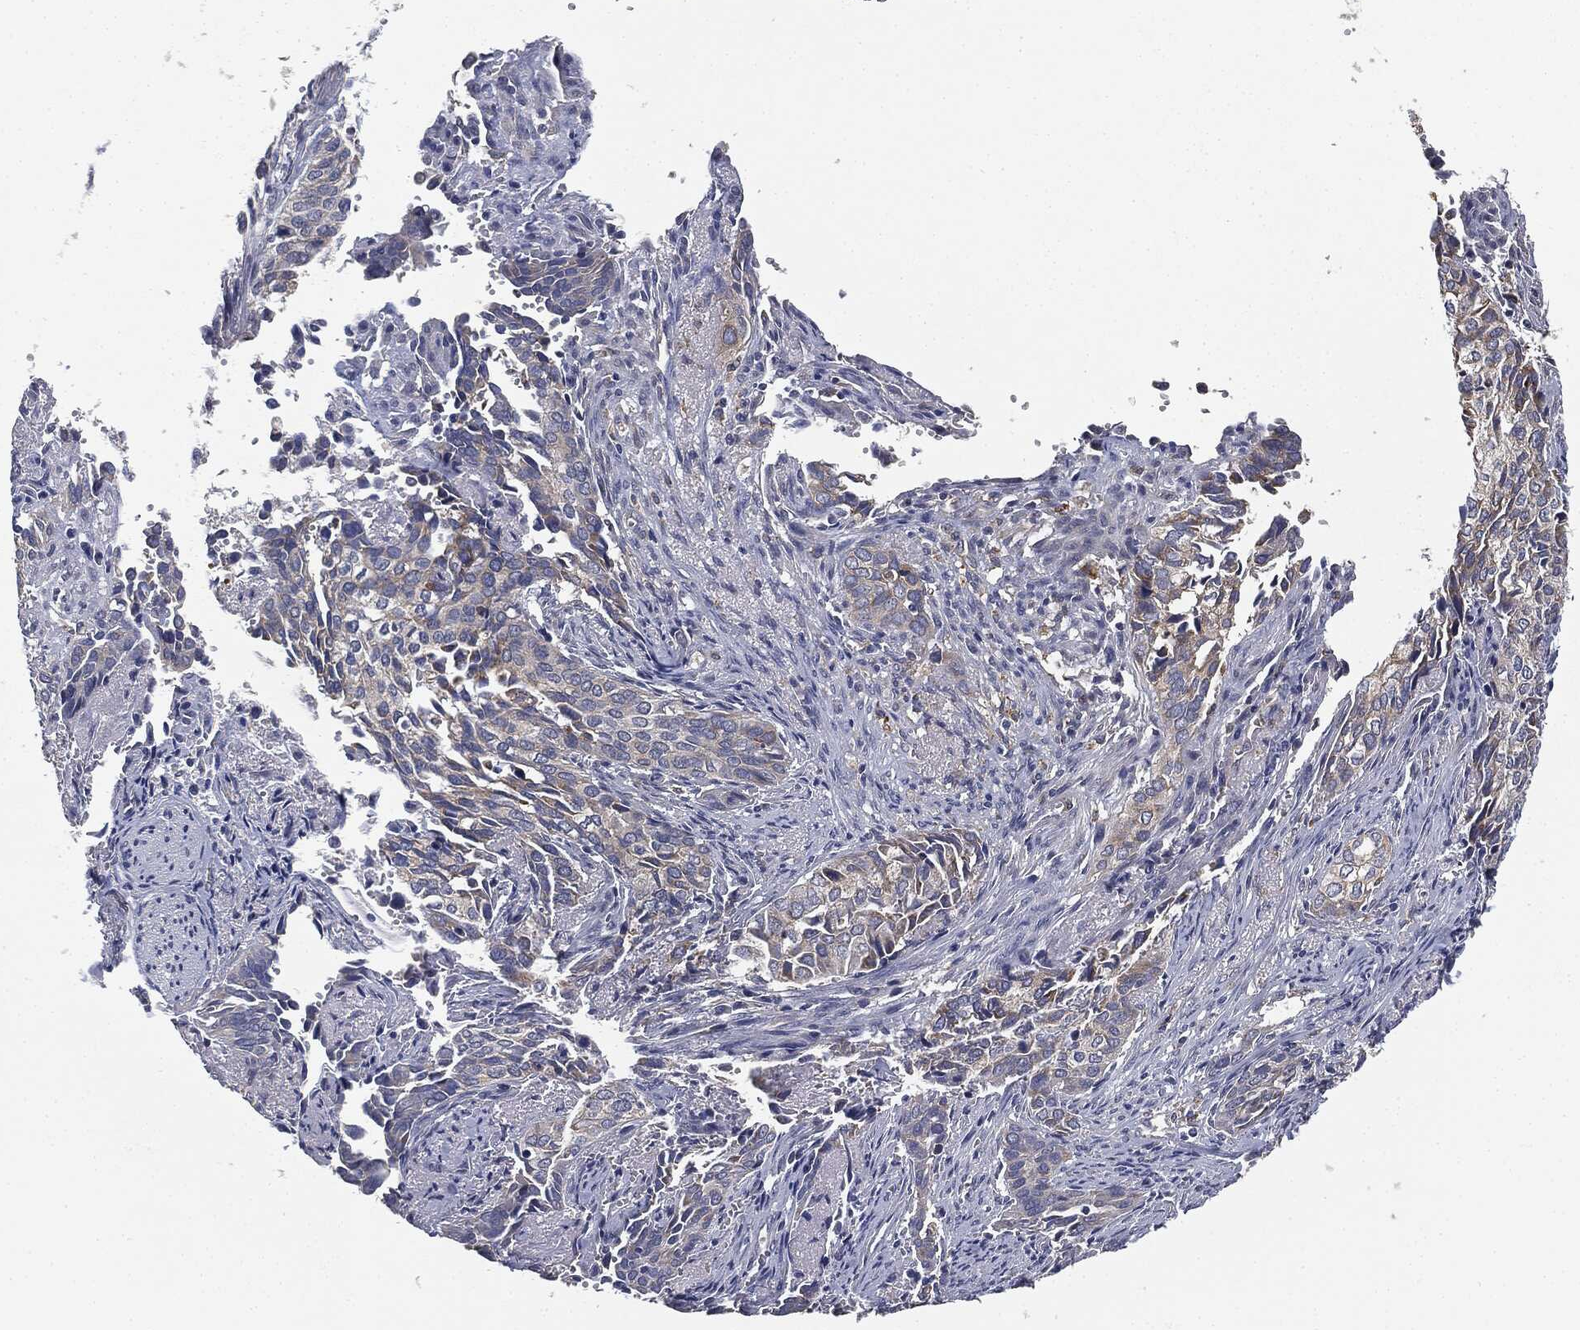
{"staining": {"intensity": "weak", "quantity": "<25%", "location": "cytoplasmic/membranous"}, "tissue": "cervical cancer", "cell_type": "Tumor cells", "image_type": "cancer", "snomed": [{"axis": "morphology", "description": "Squamous cell carcinoma, NOS"}, {"axis": "topography", "description": "Cervix"}], "caption": "This photomicrograph is of squamous cell carcinoma (cervical) stained with immunohistochemistry (IHC) to label a protein in brown with the nuclei are counter-stained blue. There is no staining in tumor cells.", "gene": "MIER2", "patient": {"sex": "female", "age": 29}}